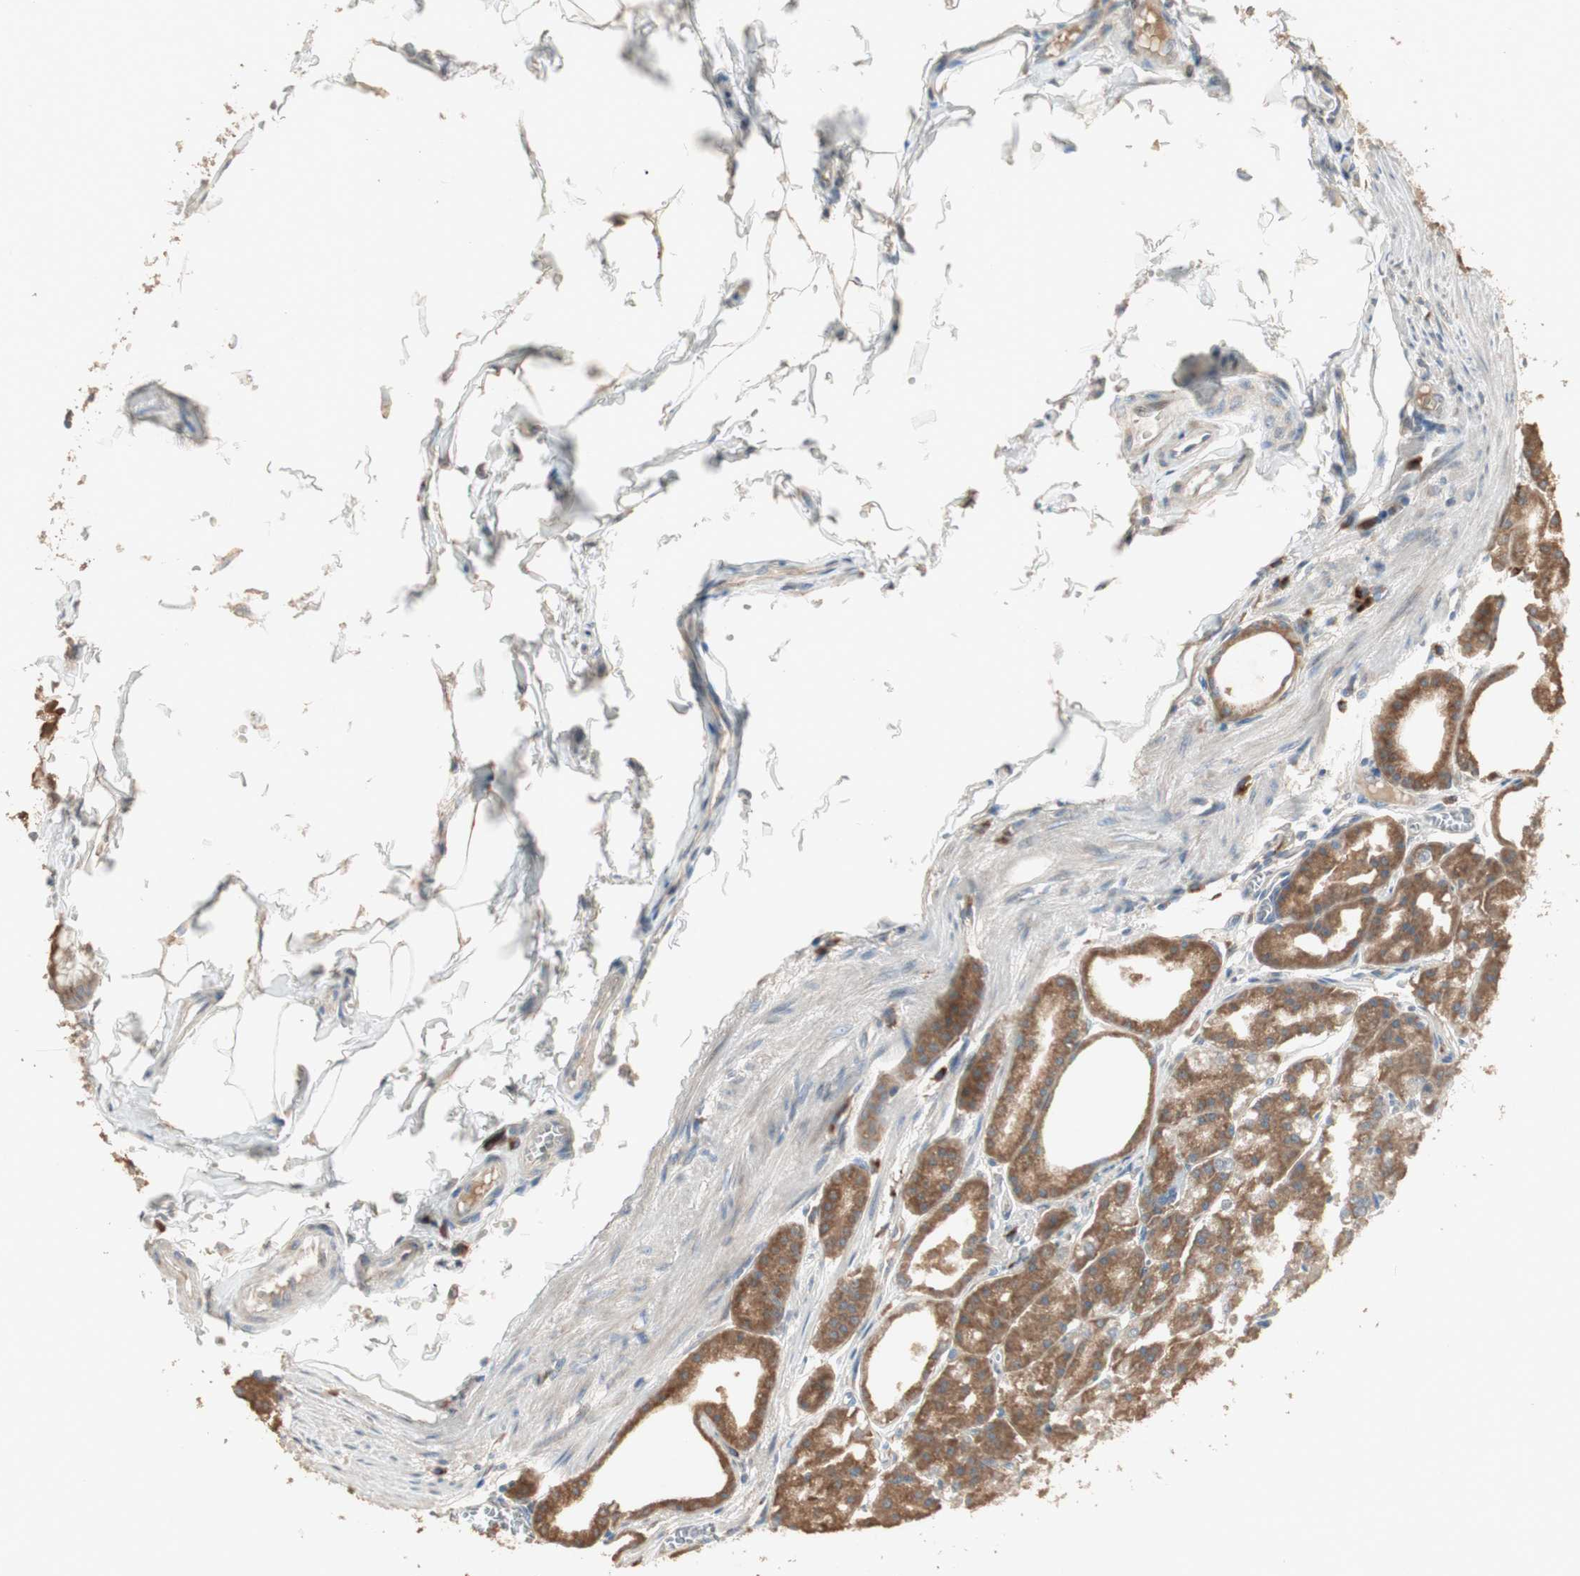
{"staining": {"intensity": "moderate", "quantity": ">75%", "location": "cytoplasmic/membranous"}, "tissue": "stomach", "cell_type": "Glandular cells", "image_type": "normal", "snomed": [{"axis": "morphology", "description": "Normal tissue, NOS"}, {"axis": "topography", "description": "Stomach, lower"}], "caption": "This is an image of immunohistochemistry staining of benign stomach, which shows moderate positivity in the cytoplasmic/membranous of glandular cells.", "gene": "RARRES1", "patient": {"sex": "male", "age": 71}}